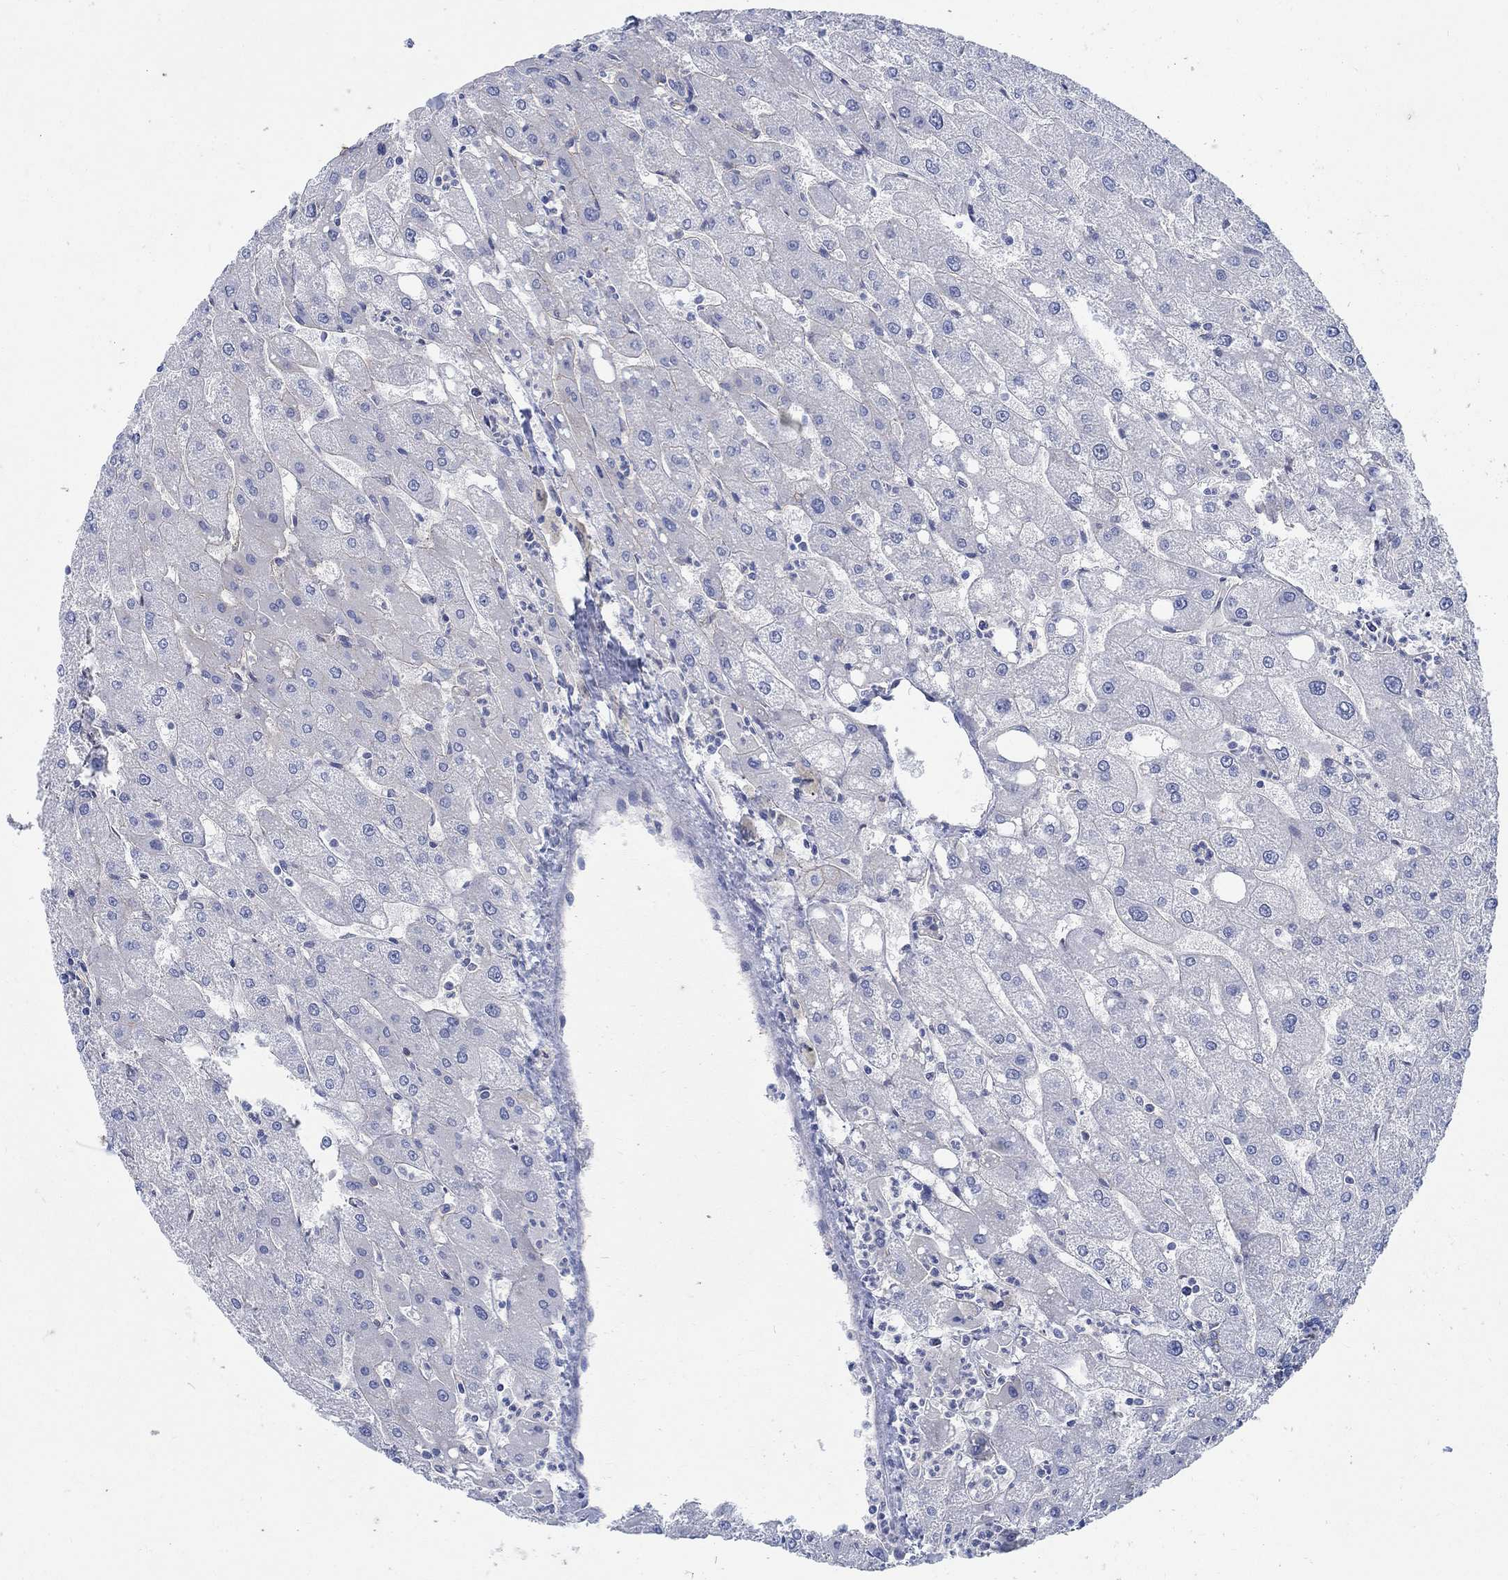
{"staining": {"intensity": "negative", "quantity": "none", "location": "none"}, "tissue": "liver", "cell_type": "Cholangiocytes", "image_type": "normal", "snomed": [{"axis": "morphology", "description": "Normal tissue, NOS"}, {"axis": "topography", "description": "Liver"}], "caption": "This is a micrograph of IHC staining of unremarkable liver, which shows no expression in cholangiocytes. The staining was performed using DAB to visualize the protein expression in brown, while the nuclei were stained in blue with hematoxylin (Magnification: 20x).", "gene": "TMEM198", "patient": {"sex": "male", "age": 67}}